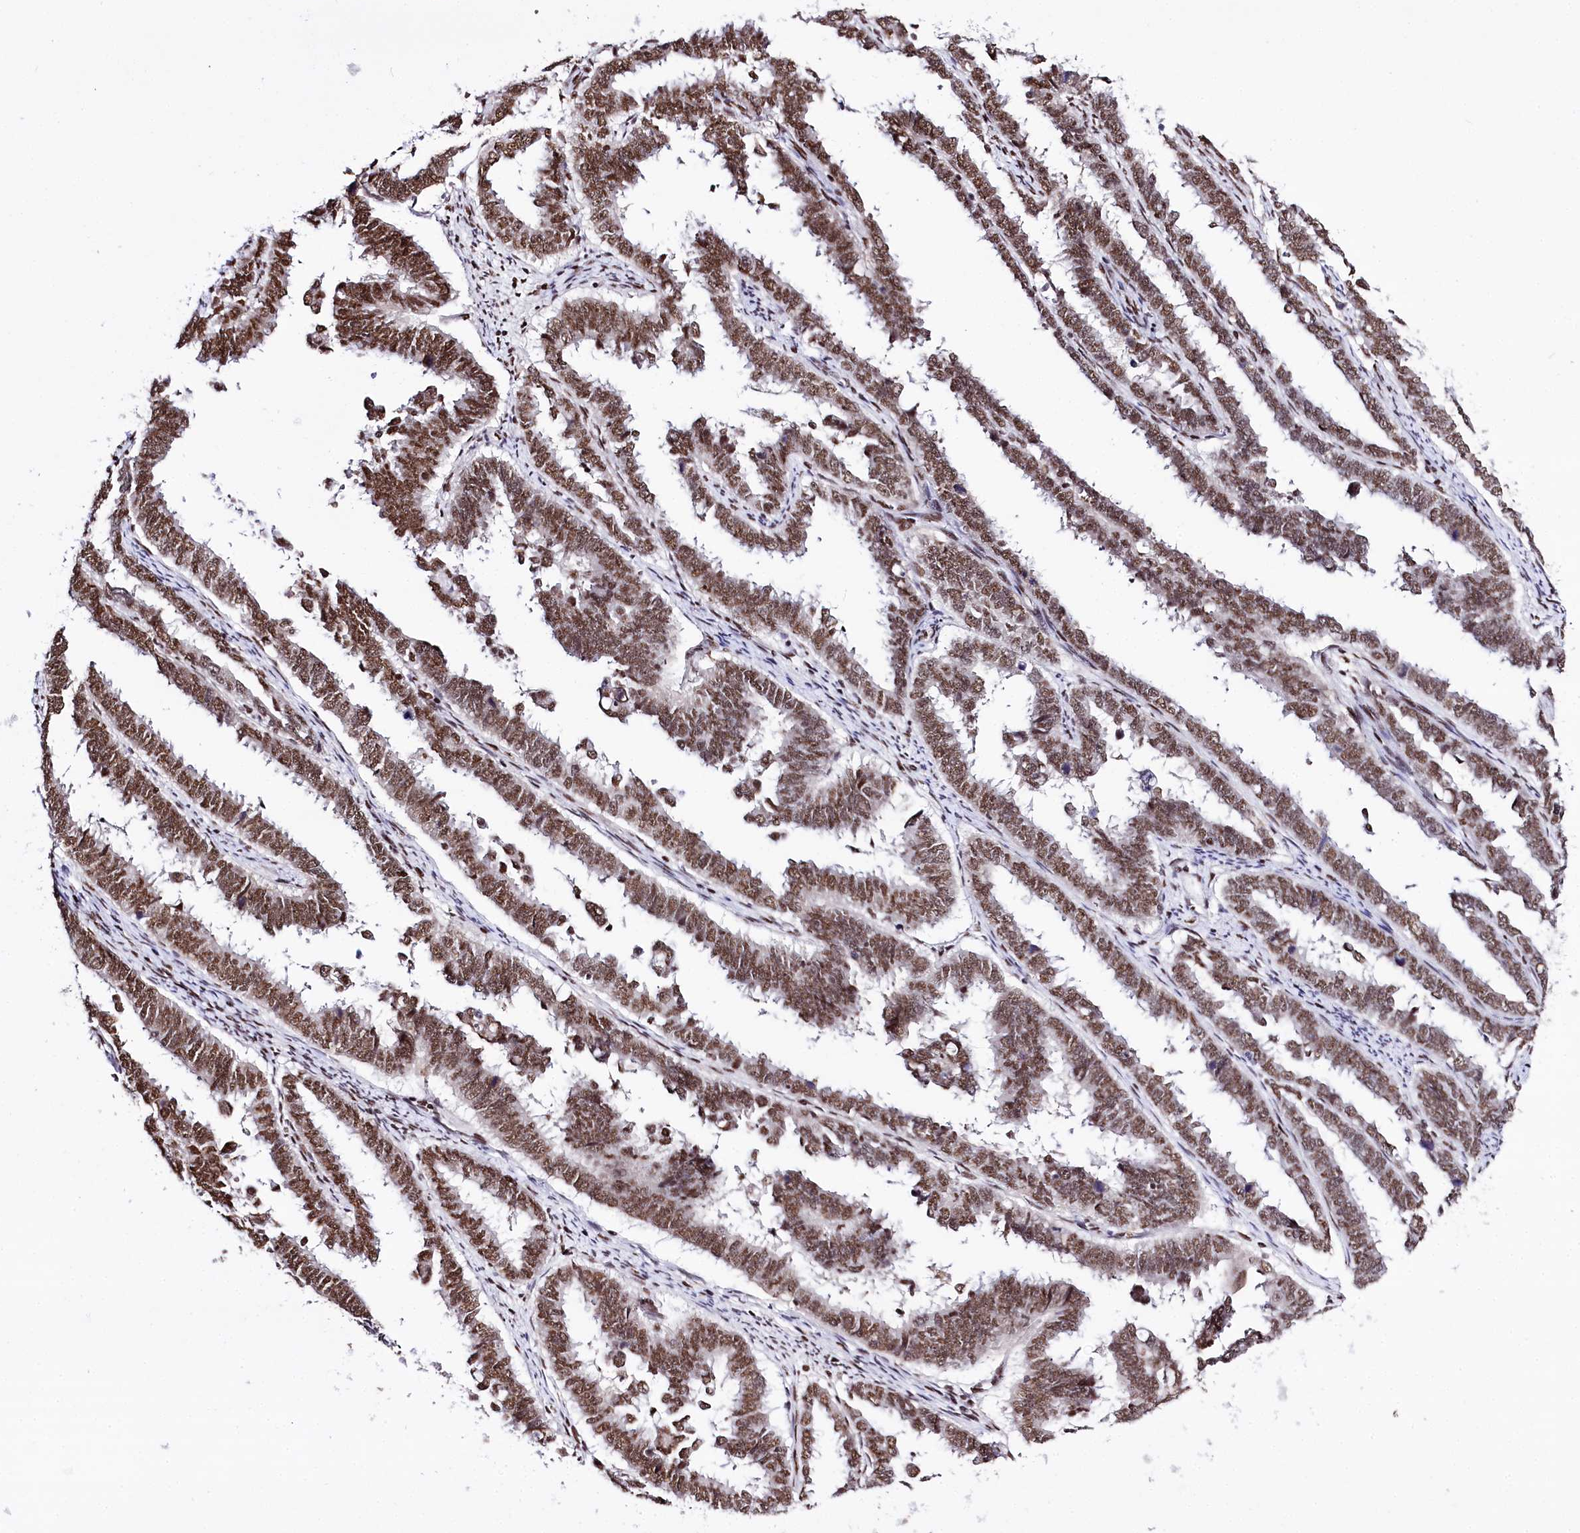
{"staining": {"intensity": "moderate", "quantity": ">75%", "location": "nuclear"}, "tissue": "endometrial cancer", "cell_type": "Tumor cells", "image_type": "cancer", "snomed": [{"axis": "morphology", "description": "Adenocarcinoma, NOS"}, {"axis": "topography", "description": "Endometrium"}], "caption": "Human endometrial adenocarcinoma stained with a brown dye exhibits moderate nuclear positive expression in about >75% of tumor cells.", "gene": "POU4F3", "patient": {"sex": "female", "age": 75}}